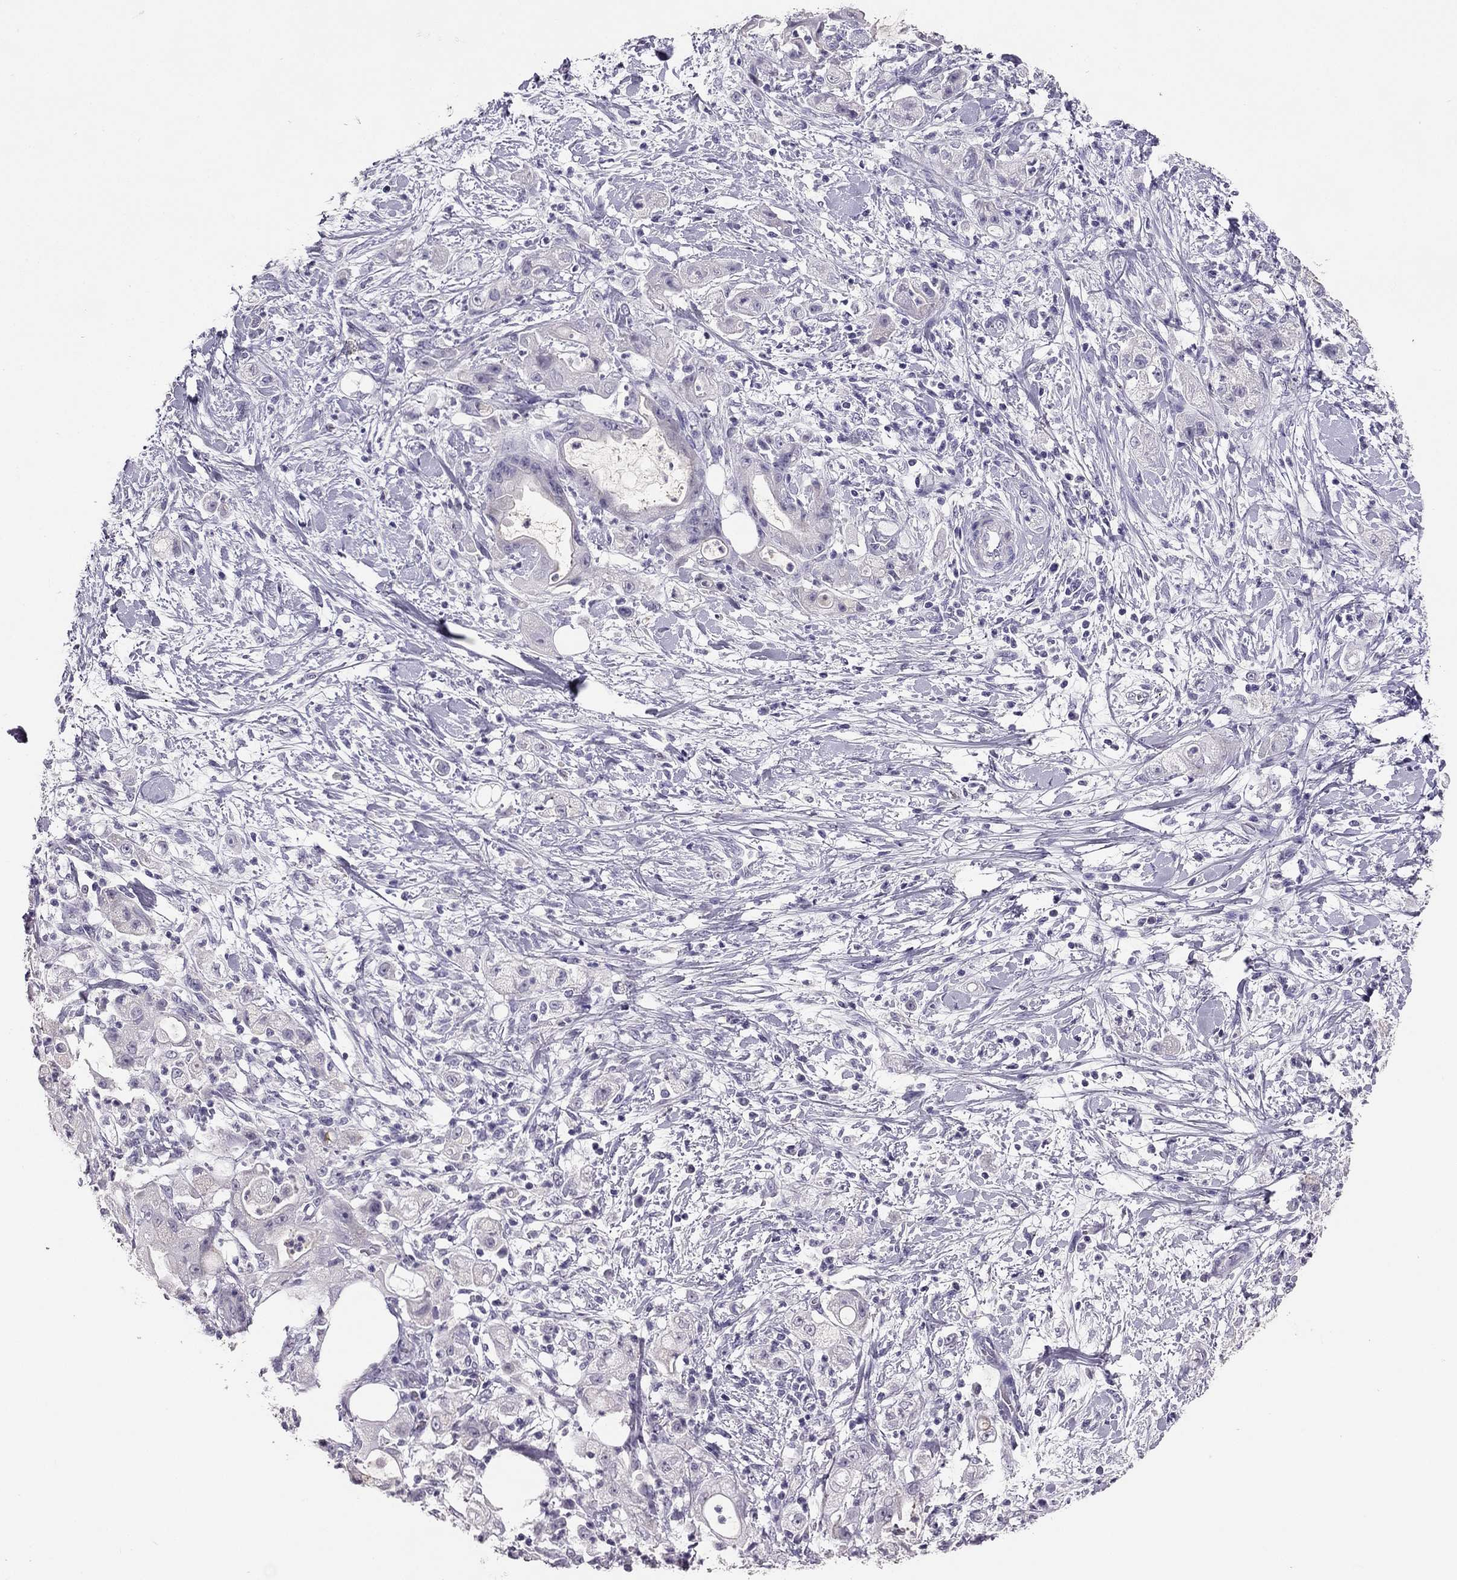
{"staining": {"intensity": "negative", "quantity": "none", "location": "none"}, "tissue": "stomach cancer", "cell_type": "Tumor cells", "image_type": "cancer", "snomed": [{"axis": "morphology", "description": "Adenocarcinoma, NOS"}, {"axis": "topography", "description": "Stomach"}], "caption": "DAB (3,3'-diaminobenzidine) immunohistochemical staining of human stomach adenocarcinoma exhibits no significant positivity in tumor cells. (Brightfield microscopy of DAB immunohistochemistry (IHC) at high magnification).", "gene": "RHO", "patient": {"sex": "male", "age": 58}}